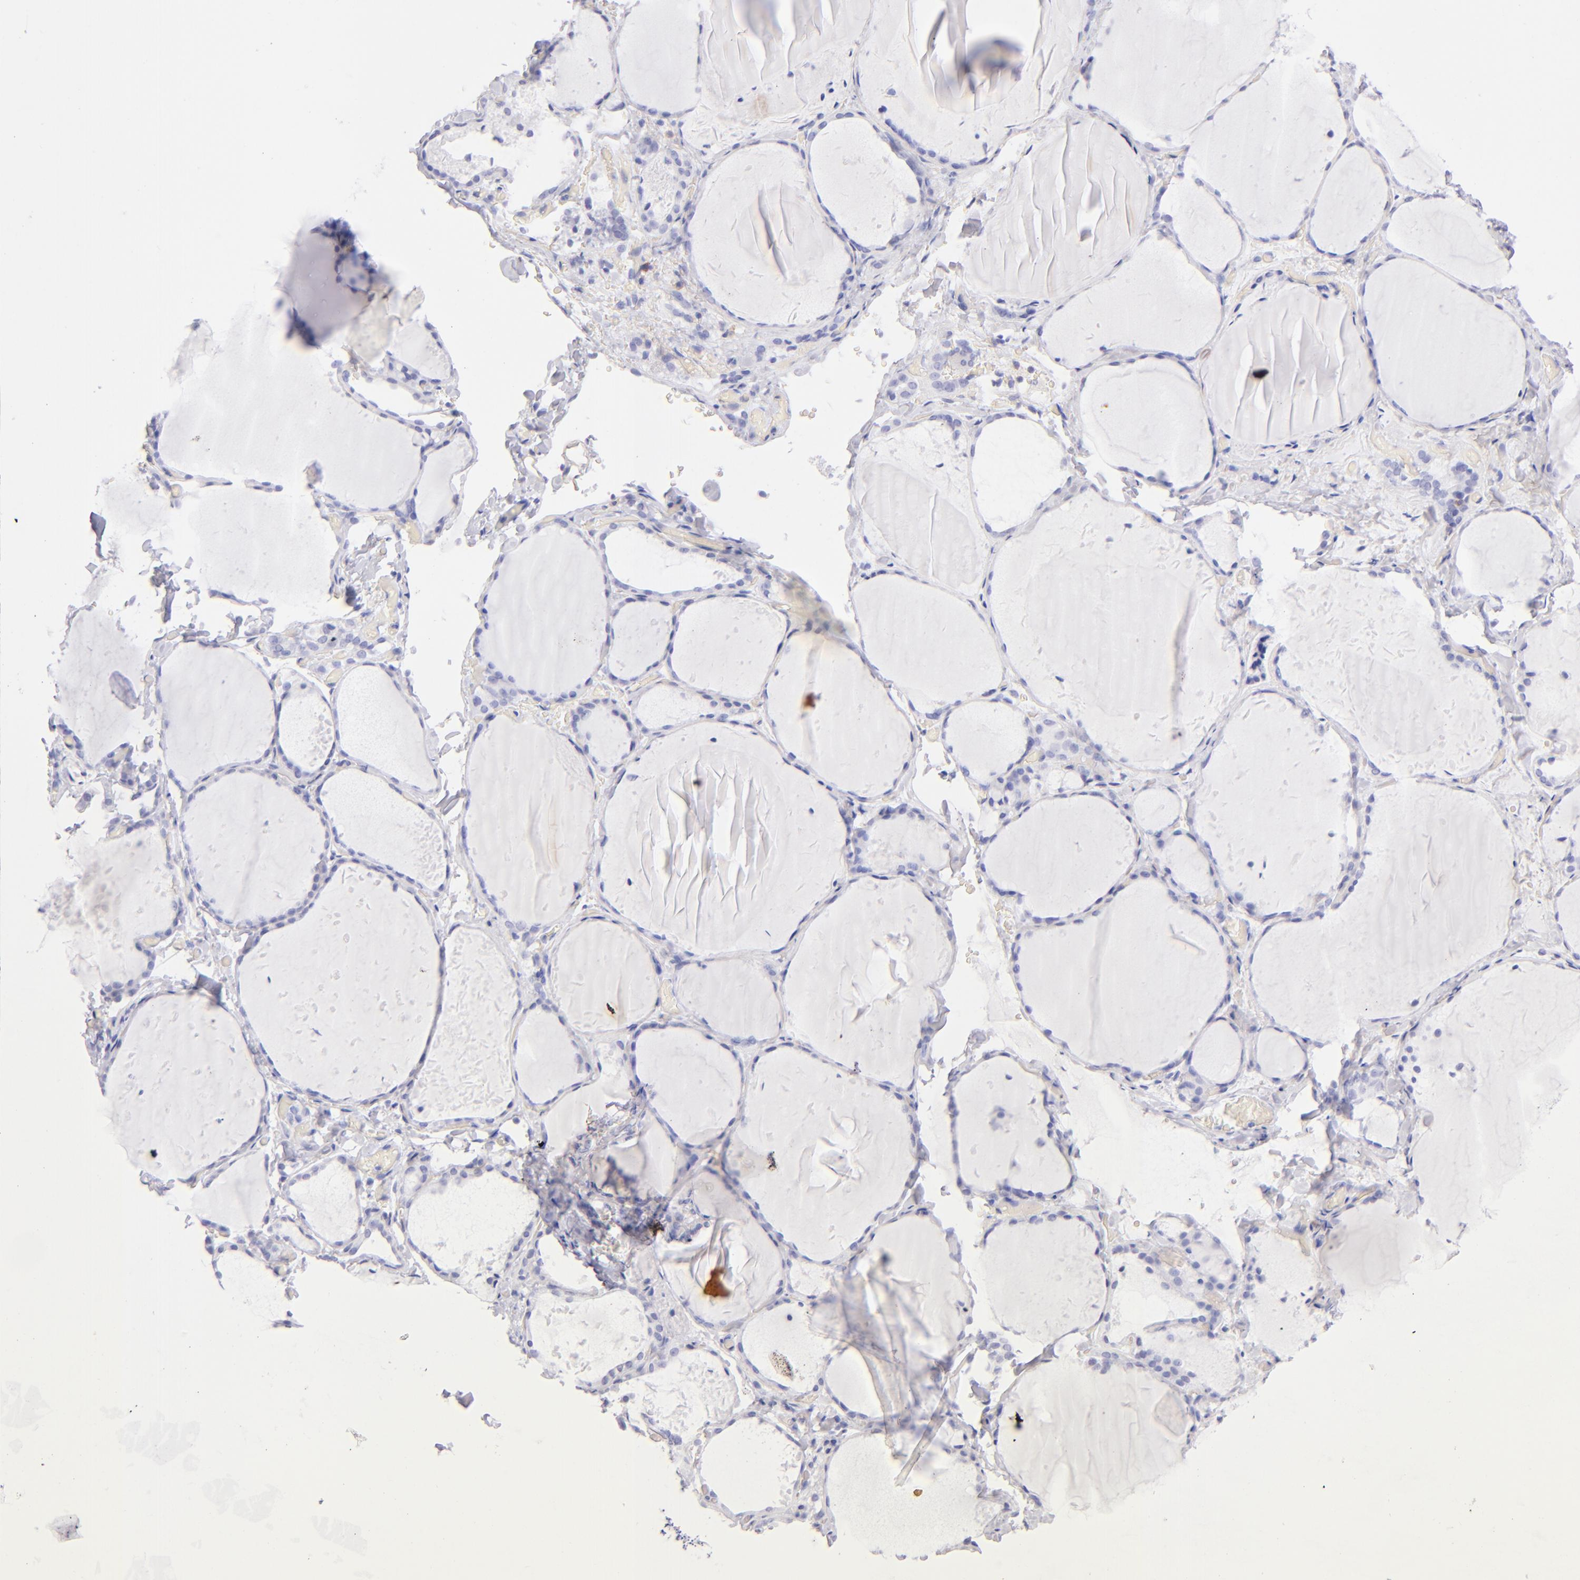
{"staining": {"intensity": "negative", "quantity": "none", "location": "none"}, "tissue": "thyroid gland", "cell_type": "Glandular cells", "image_type": "normal", "snomed": [{"axis": "morphology", "description": "Normal tissue, NOS"}, {"axis": "topography", "description": "Thyroid gland"}], "caption": "IHC histopathology image of benign thyroid gland stained for a protein (brown), which shows no staining in glandular cells.", "gene": "CD69", "patient": {"sex": "female", "age": 22}}